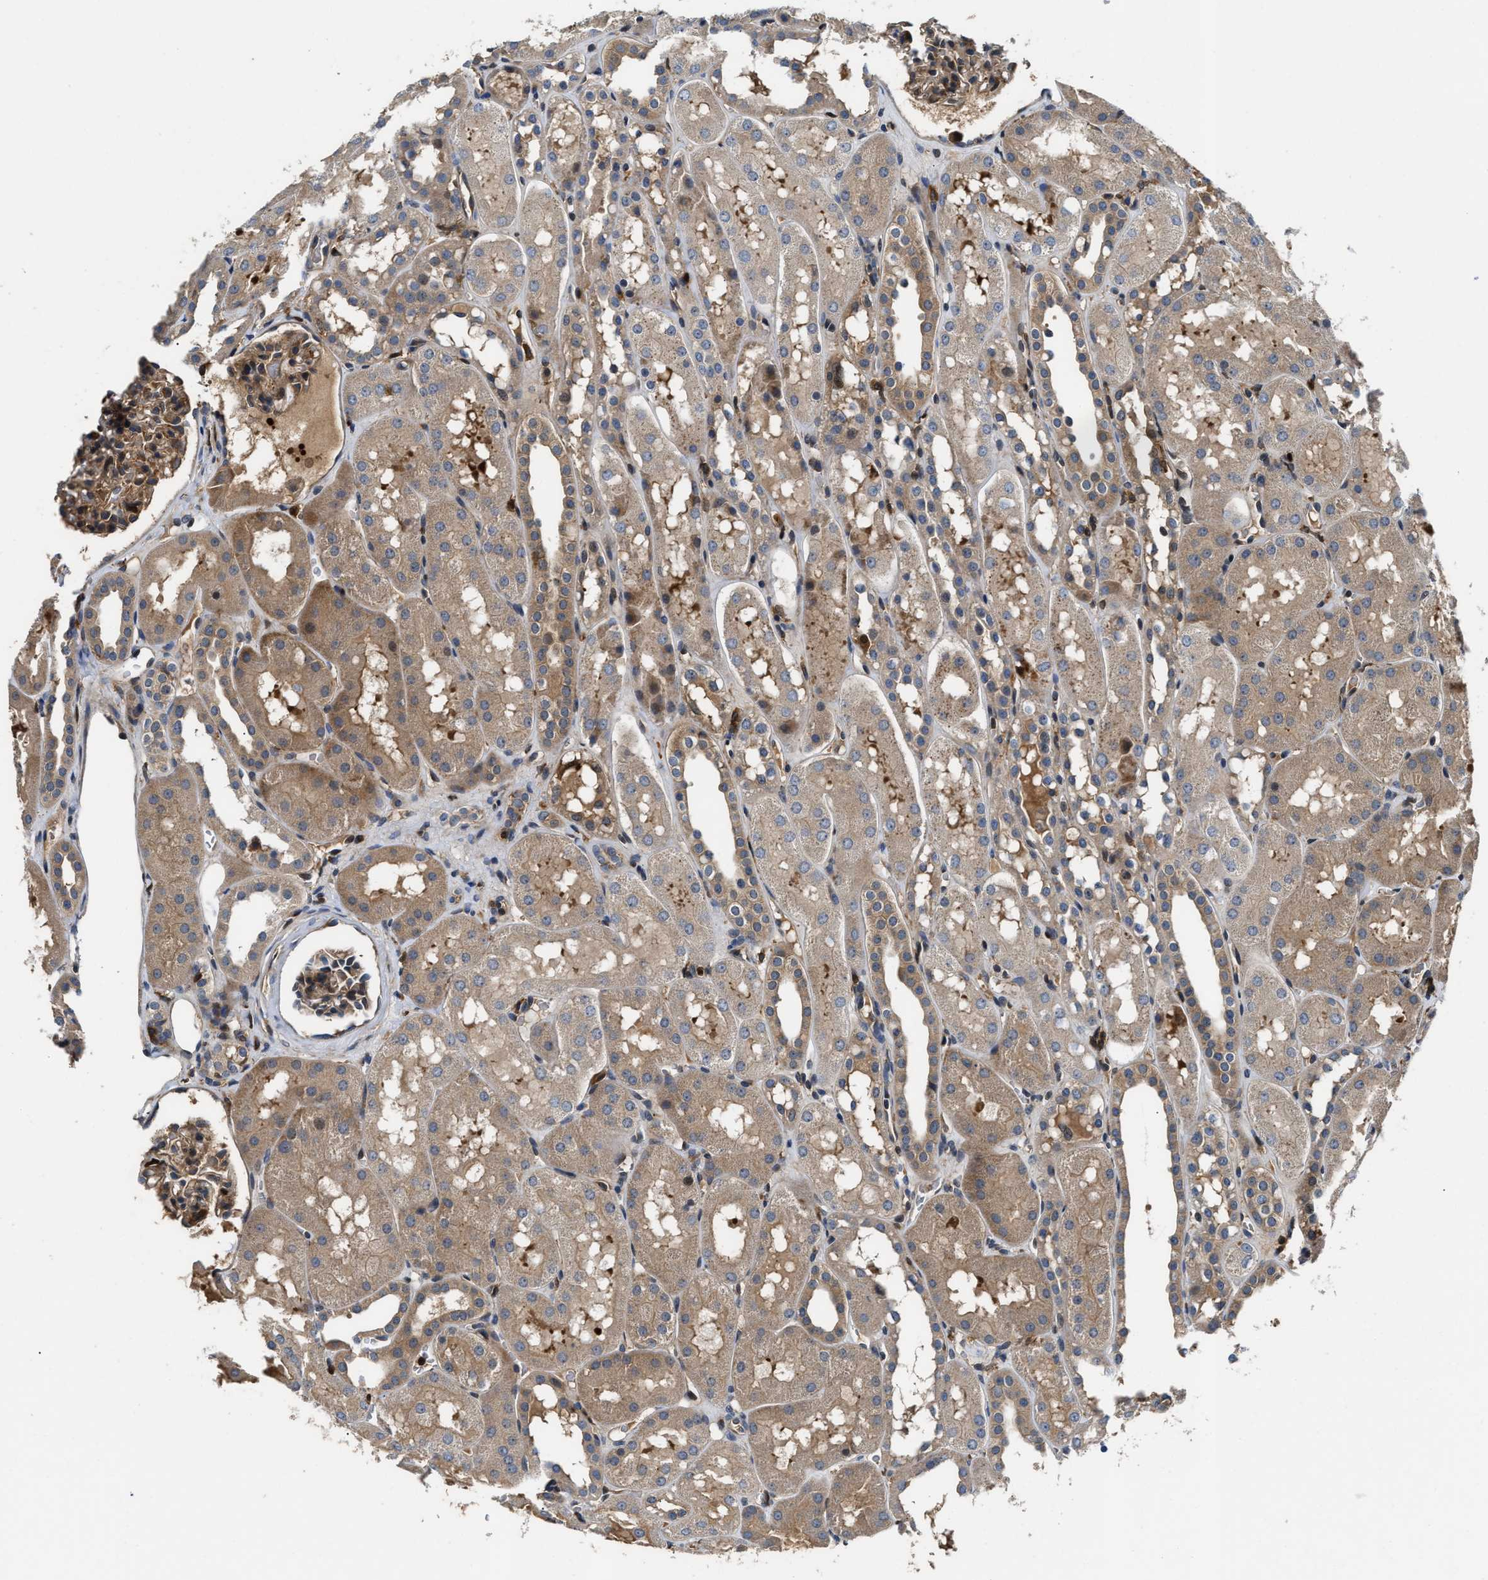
{"staining": {"intensity": "weak", "quantity": ">75%", "location": "cytoplasmic/membranous"}, "tissue": "kidney", "cell_type": "Cells in glomeruli", "image_type": "normal", "snomed": [{"axis": "morphology", "description": "Normal tissue, NOS"}, {"axis": "topography", "description": "Kidney"}, {"axis": "topography", "description": "Urinary bladder"}], "caption": "This image displays unremarkable kidney stained with immunohistochemistry (IHC) to label a protein in brown. The cytoplasmic/membranous of cells in glomeruli show weak positivity for the protein. Nuclei are counter-stained blue.", "gene": "OSTF1", "patient": {"sex": "male", "age": 16}}